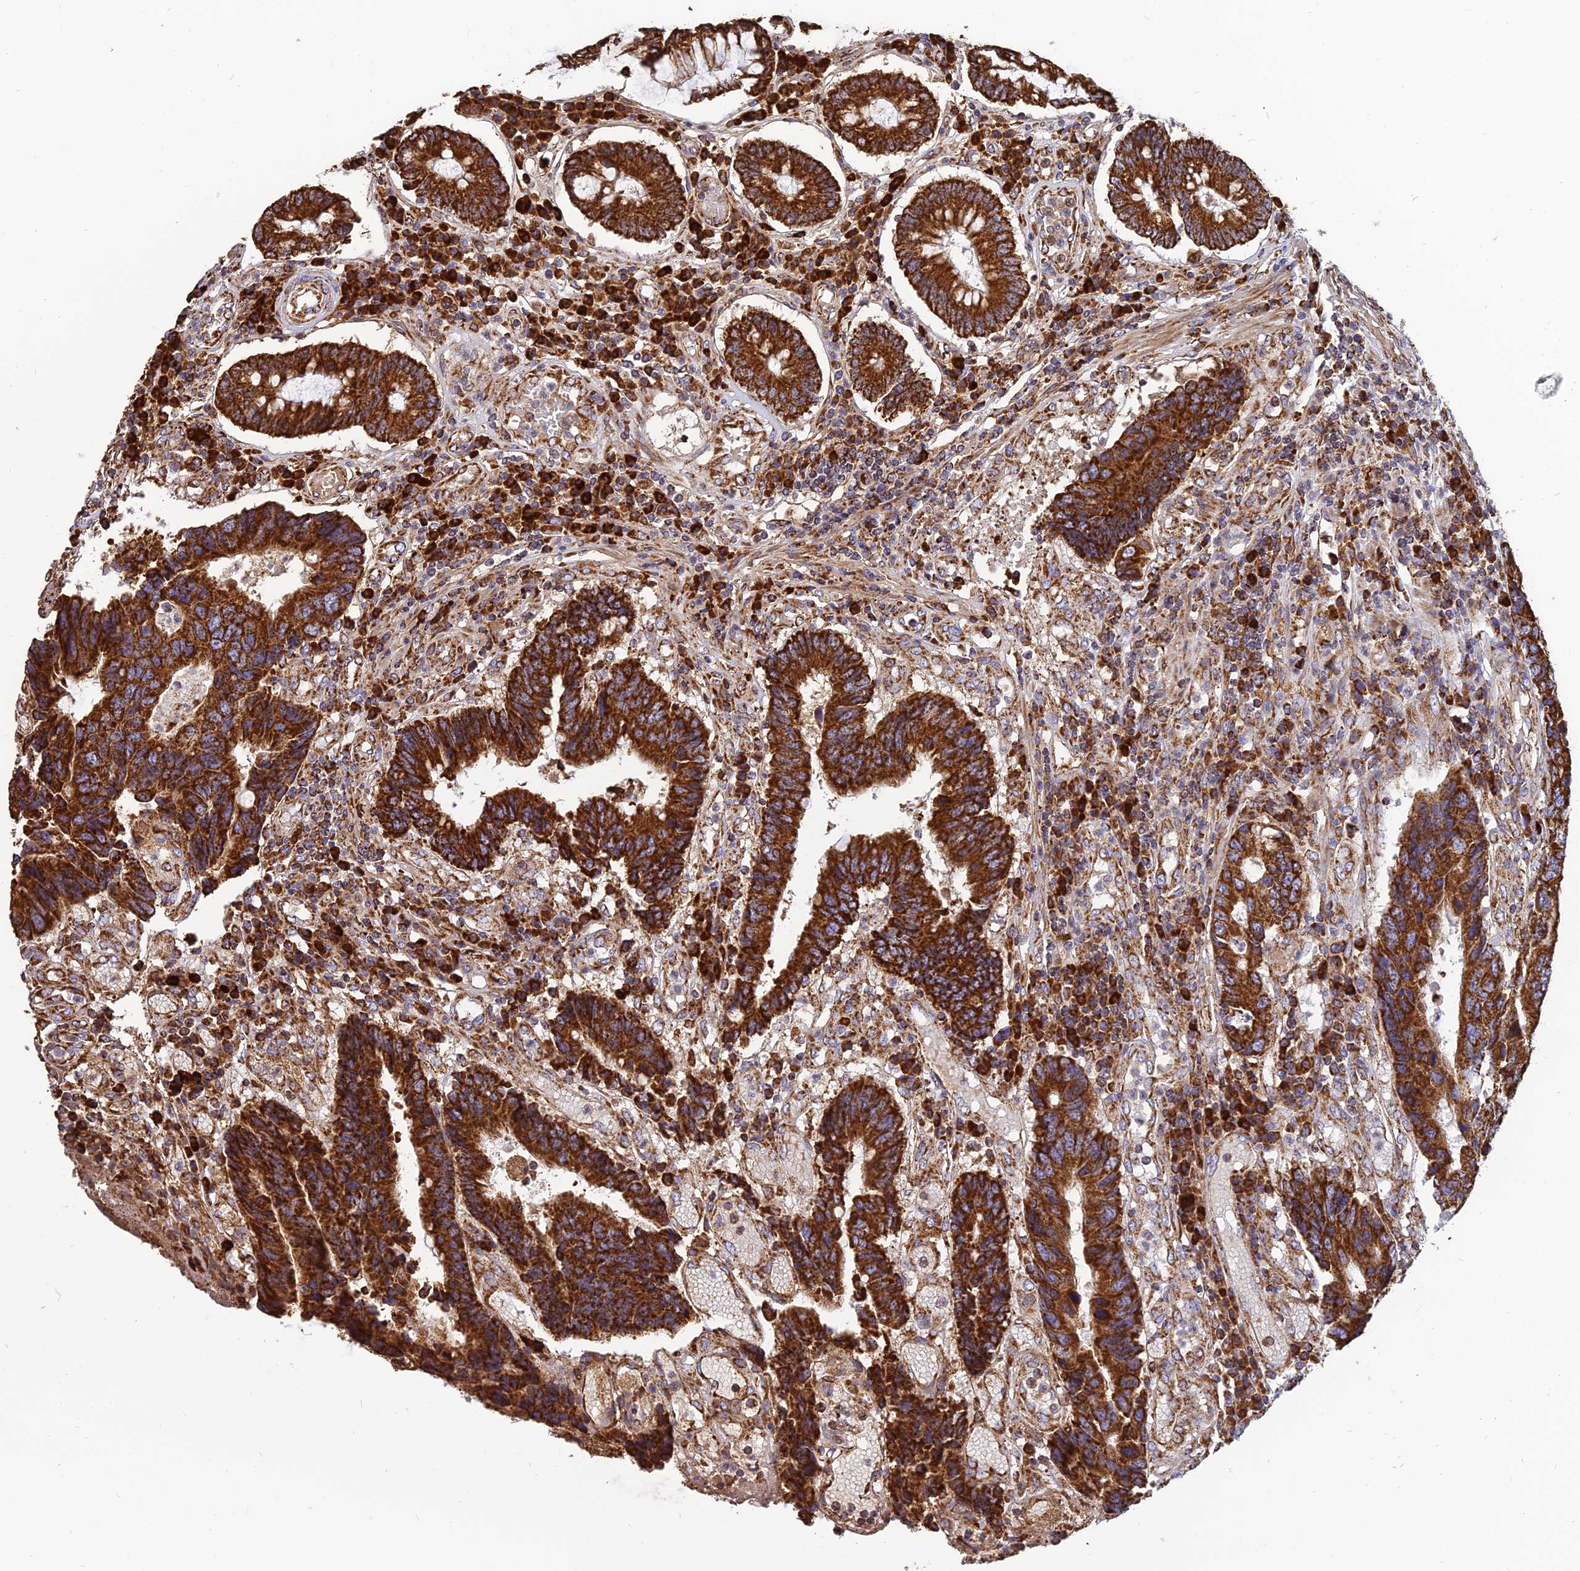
{"staining": {"intensity": "strong", "quantity": ">75%", "location": "cytoplasmic/membranous"}, "tissue": "colorectal cancer", "cell_type": "Tumor cells", "image_type": "cancer", "snomed": [{"axis": "morphology", "description": "Adenocarcinoma, NOS"}, {"axis": "topography", "description": "Rectum"}], "caption": "Approximately >75% of tumor cells in colorectal adenocarcinoma display strong cytoplasmic/membranous protein staining as visualized by brown immunohistochemical staining.", "gene": "THUMPD2", "patient": {"sex": "male", "age": 84}}